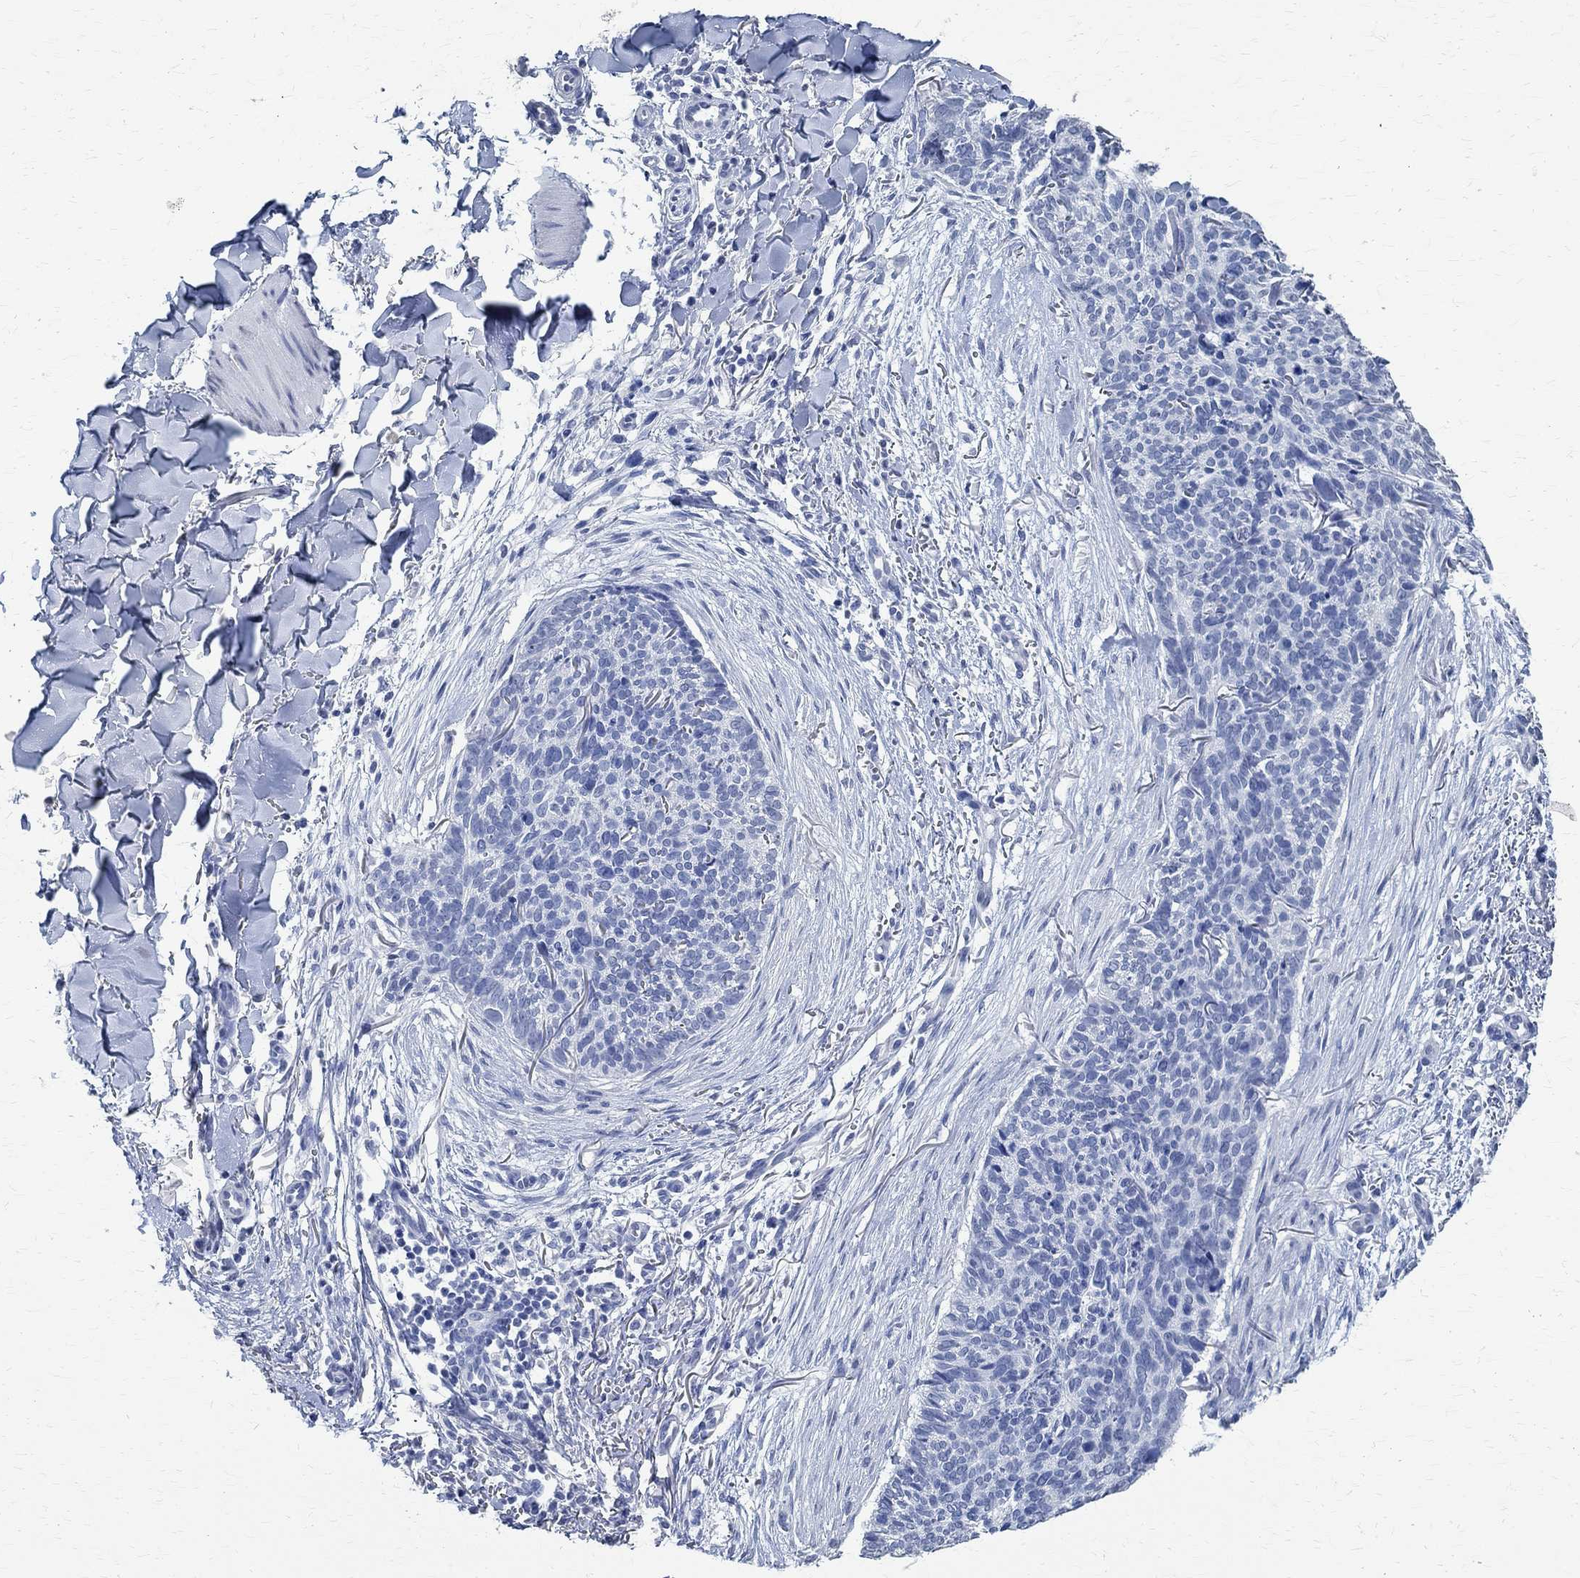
{"staining": {"intensity": "negative", "quantity": "none", "location": "none"}, "tissue": "skin cancer", "cell_type": "Tumor cells", "image_type": "cancer", "snomed": [{"axis": "morphology", "description": "Basal cell carcinoma"}, {"axis": "topography", "description": "Skin"}], "caption": "Human skin basal cell carcinoma stained for a protein using IHC demonstrates no positivity in tumor cells.", "gene": "TMEM221", "patient": {"sex": "male", "age": 64}}